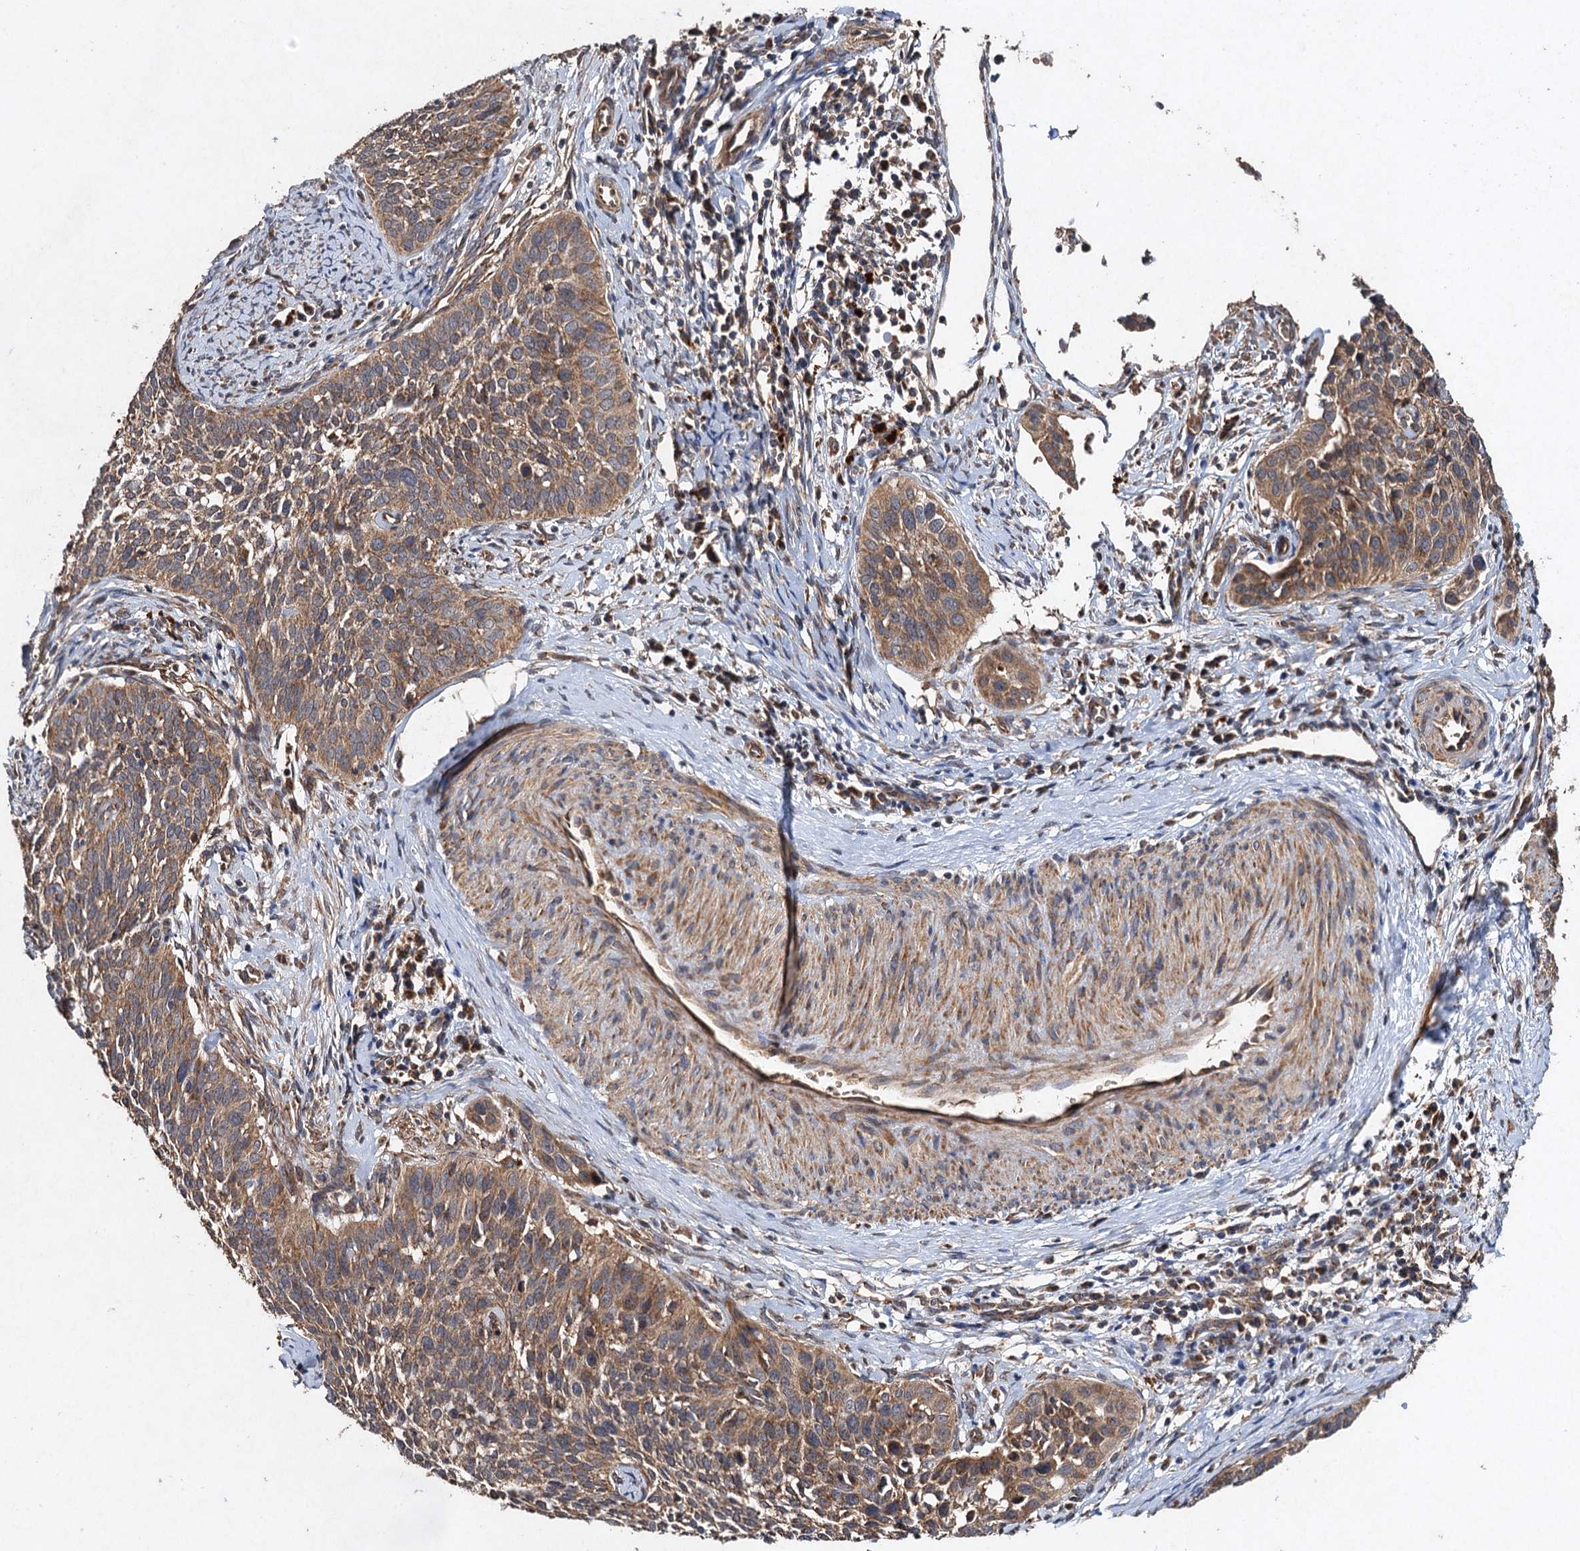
{"staining": {"intensity": "moderate", "quantity": "25%-75%", "location": "cytoplasmic/membranous"}, "tissue": "cervical cancer", "cell_type": "Tumor cells", "image_type": "cancer", "snomed": [{"axis": "morphology", "description": "Squamous cell carcinoma, NOS"}, {"axis": "topography", "description": "Cervix"}], "caption": "A medium amount of moderate cytoplasmic/membranous positivity is seen in about 25%-75% of tumor cells in cervical cancer (squamous cell carcinoma) tissue.", "gene": "NDUFA13", "patient": {"sex": "female", "age": 34}}